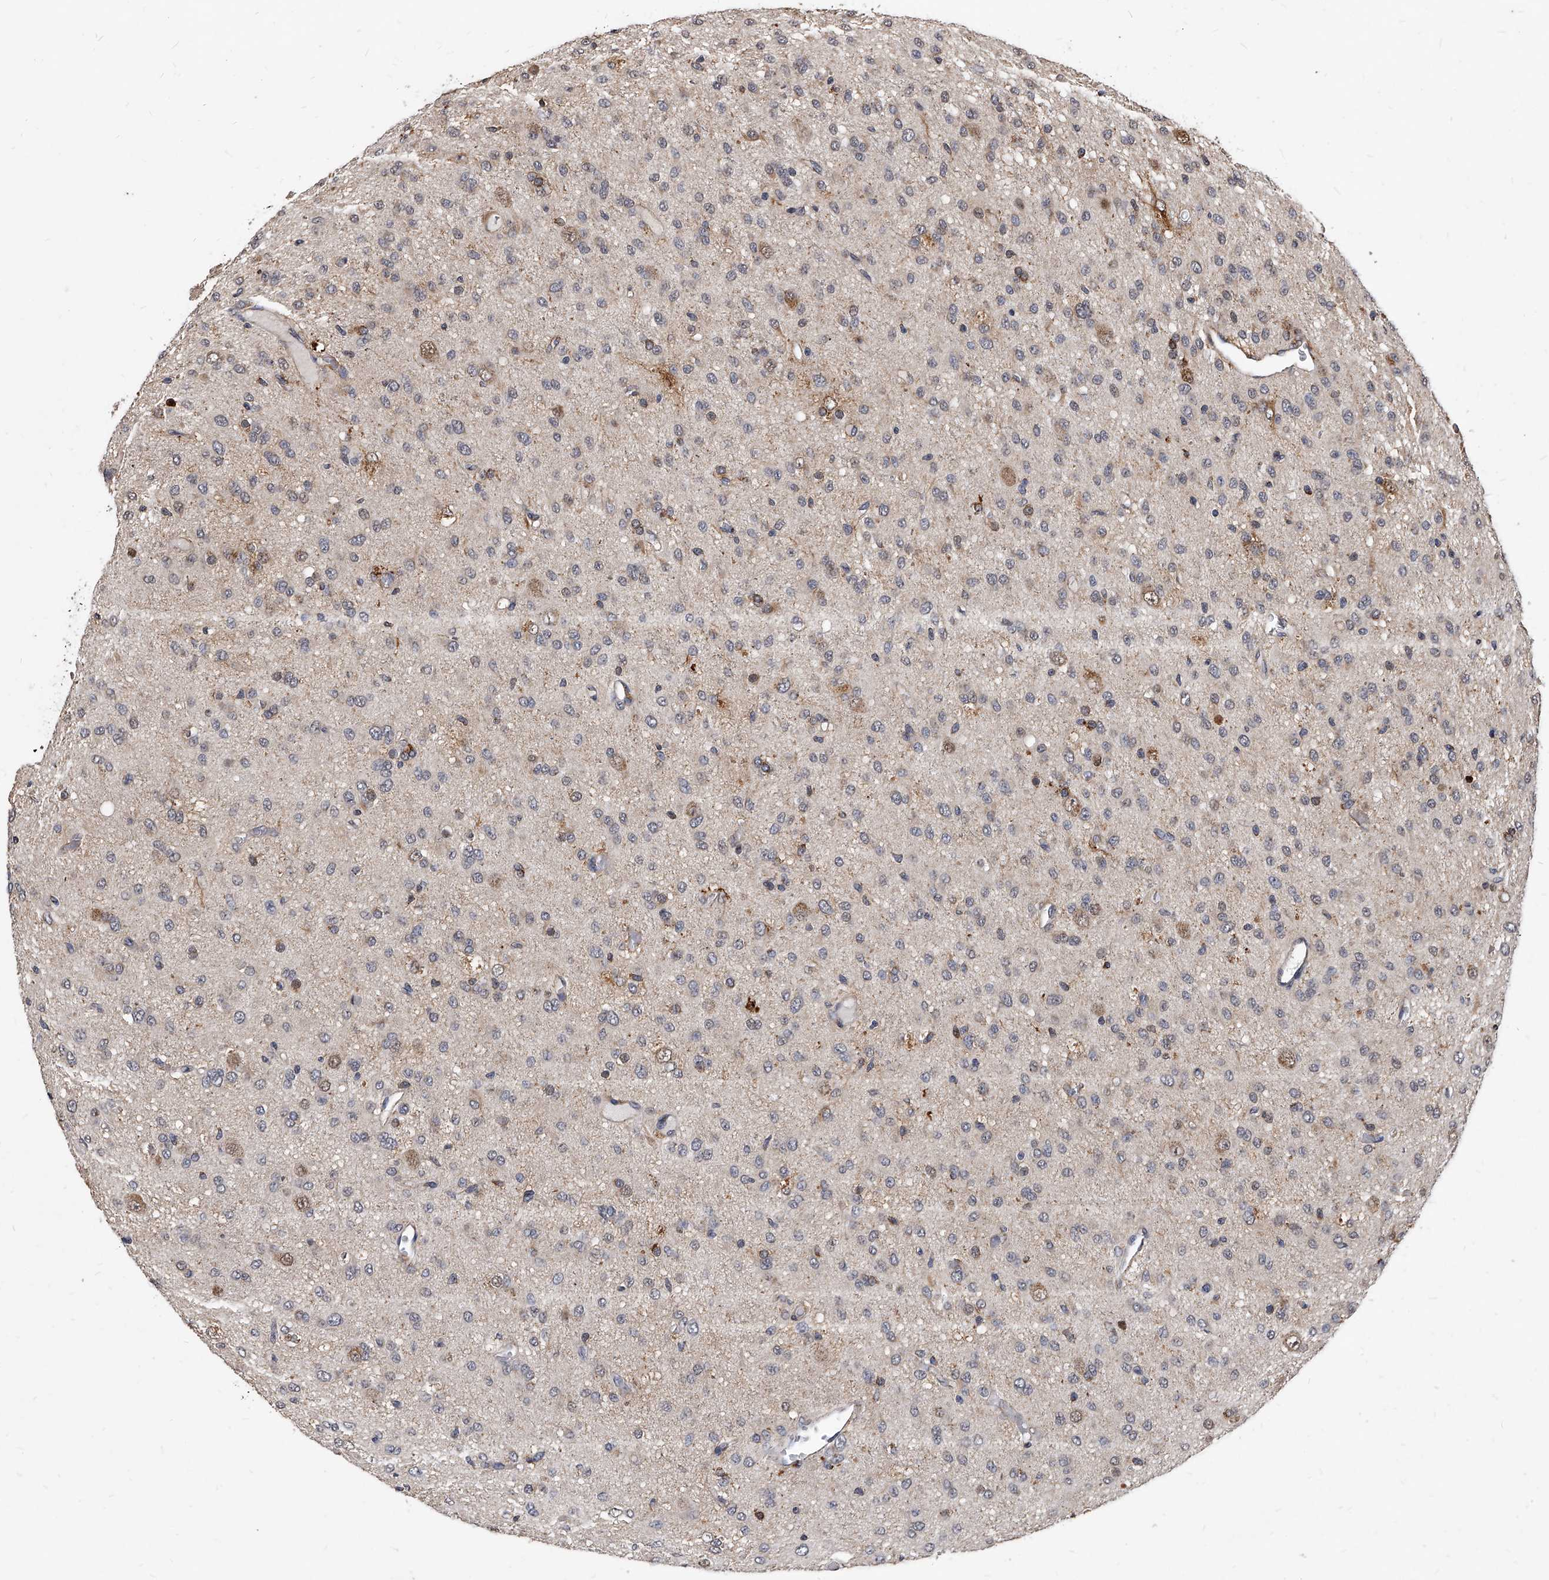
{"staining": {"intensity": "weak", "quantity": "<25%", "location": "cytoplasmic/membranous"}, "tissue": "glioma", "cell_type": "Tumor cells", "image_type": "cancer", "snomed": [{"axis": "morphology", "description": "Glioma, malignant, High grade"}, {"axis": "topography", "description": "Brain"}], "caption": "High magnification brightfield microscopy of malignant glioma (high-grade) stained with DAB (brown) and counterstained with hematoxylin (blue): tumor cells show no significant staining.", "gene": "SOBP", "patient": {"sex": "female", "age": 59}}